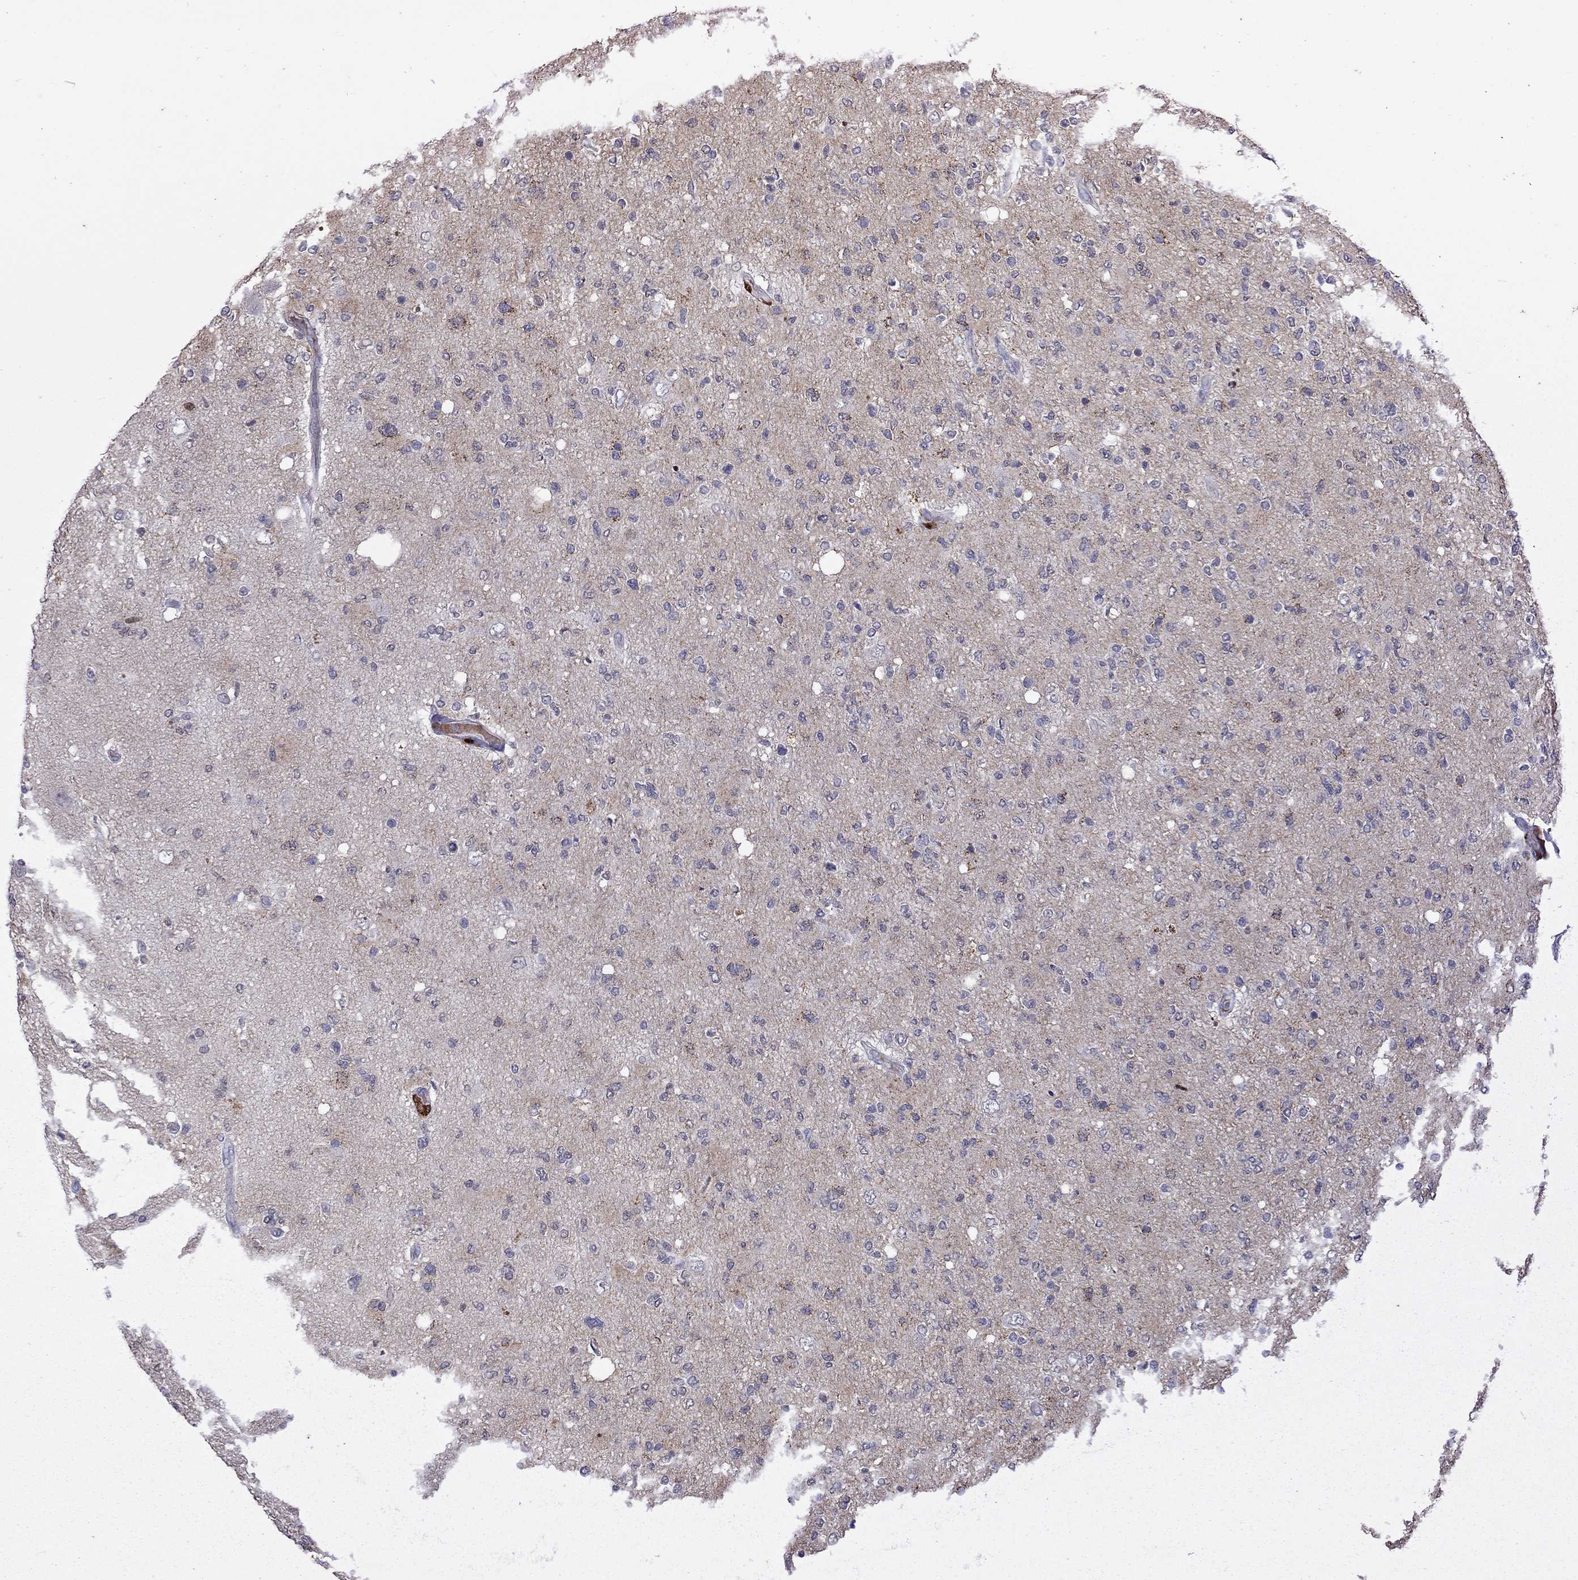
{"staining": {"intensity": "negative", "quantity": "none", "location": "none"}, "tissue": "glioma", "cell_type": "Tumor cells", "image_type": "cancer", "snomed": [{"axis": "morphology", "description": "Glioma, malignant, High grade"}, {"axis": "topography", "description": "Cerebral cortex"}], "caption": "Immunohistochemistry (IHC) image of malignant high-grade glioma stained for a protein (brown), which demonstrates no staining in tumor cells. Nuclei are stained in blue.", "gene": "SERPINA3", "patient": {"sex": "male", "age": 70}}